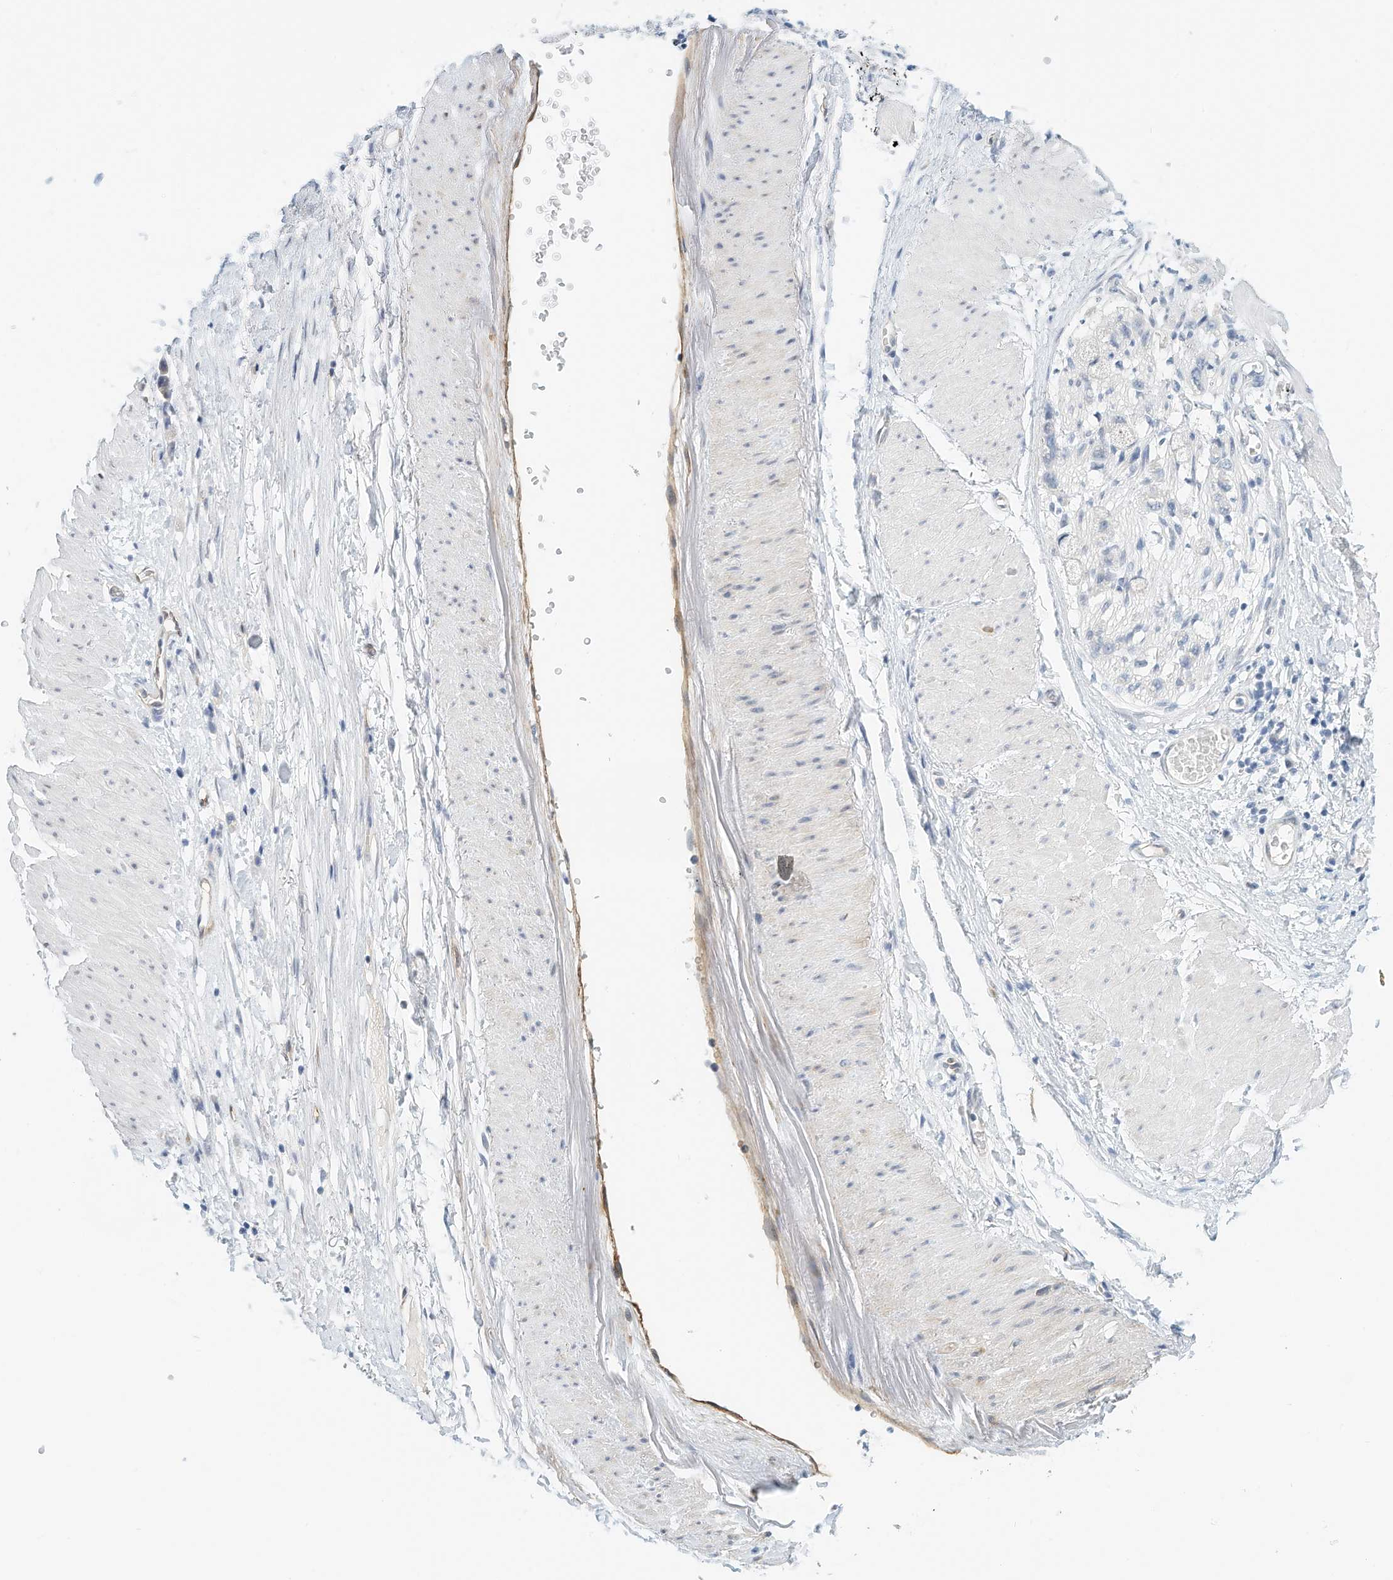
{"staining": {"intensity": "negative", "quantity": "none", "location": "none"}, "tissue": "stomach cancer", "cell_type": "Tumor cells", "image_type": "cancer", "snomed": [{"axis": "morphology", "description": "Adenocarcinoma, NOS"}, {"axis": "topography", "description": "Stomach"}], "caption": "Stomach cancer was stained to show a protein in brown. There is no significant staining in tumor cells. (DAB (3,3'-diaminobenzidine) IHC with hematoxylin counter stain).", "gene": "ARHGAP28", "patient": {"sex": "female", "age": 76}}